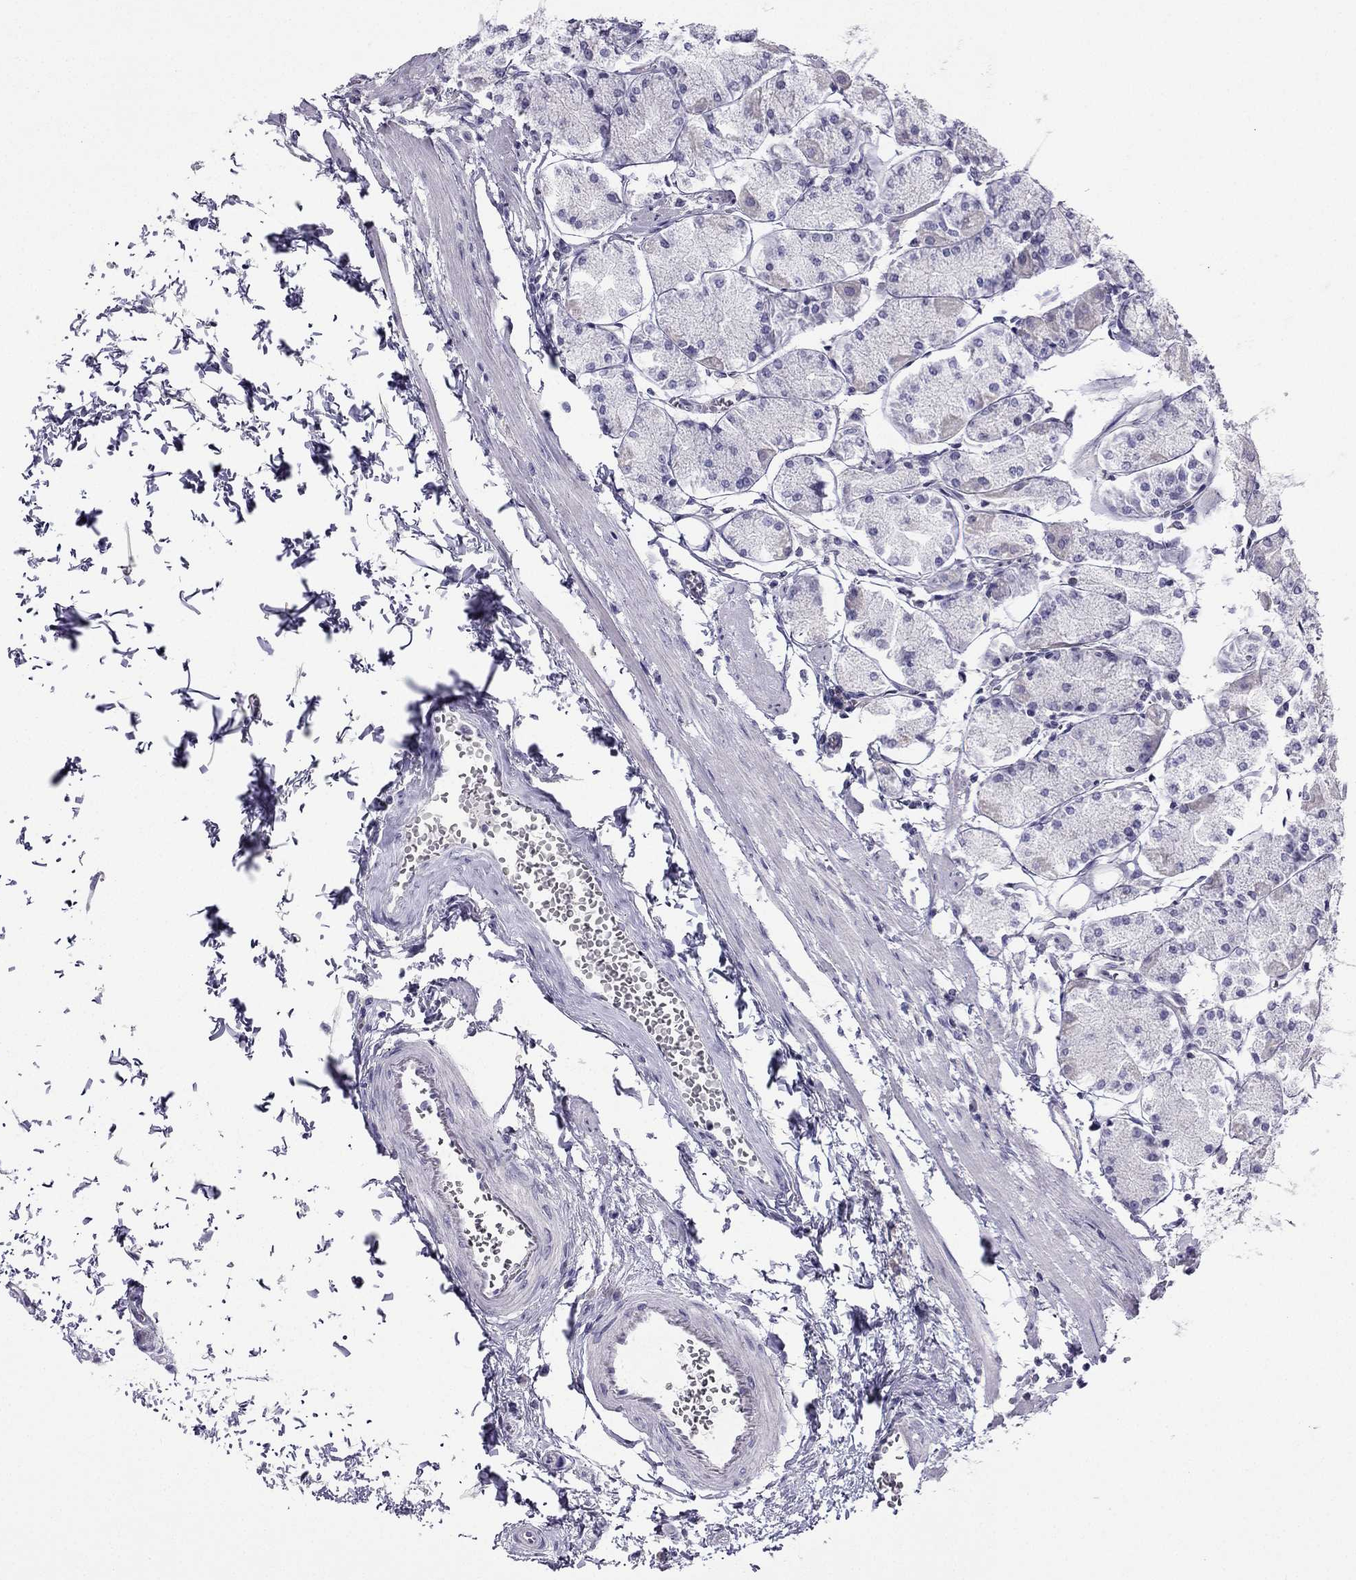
{"staining": {"intensity": "negative", "quantity": "none", "location": "none"}, "tissue": "stomach", "cell_type": "Glandular cells", "image_type": "normal", "snomed": [{"axis": "morphology", "description": "Normal tissue, NOS"}, {"axis": "topography", "description": "Stomach, upper"}], "caption": "This is a histopathology image of immunohistochemistry staining of benign stomach, which shows no expression in glandular cells. (DAB immunohistochemistry (IHC) visualized using brightfield microscopy, high magnification).", "gene": "KCNJ10", "patient": {"sex": "male", "age": 60}}